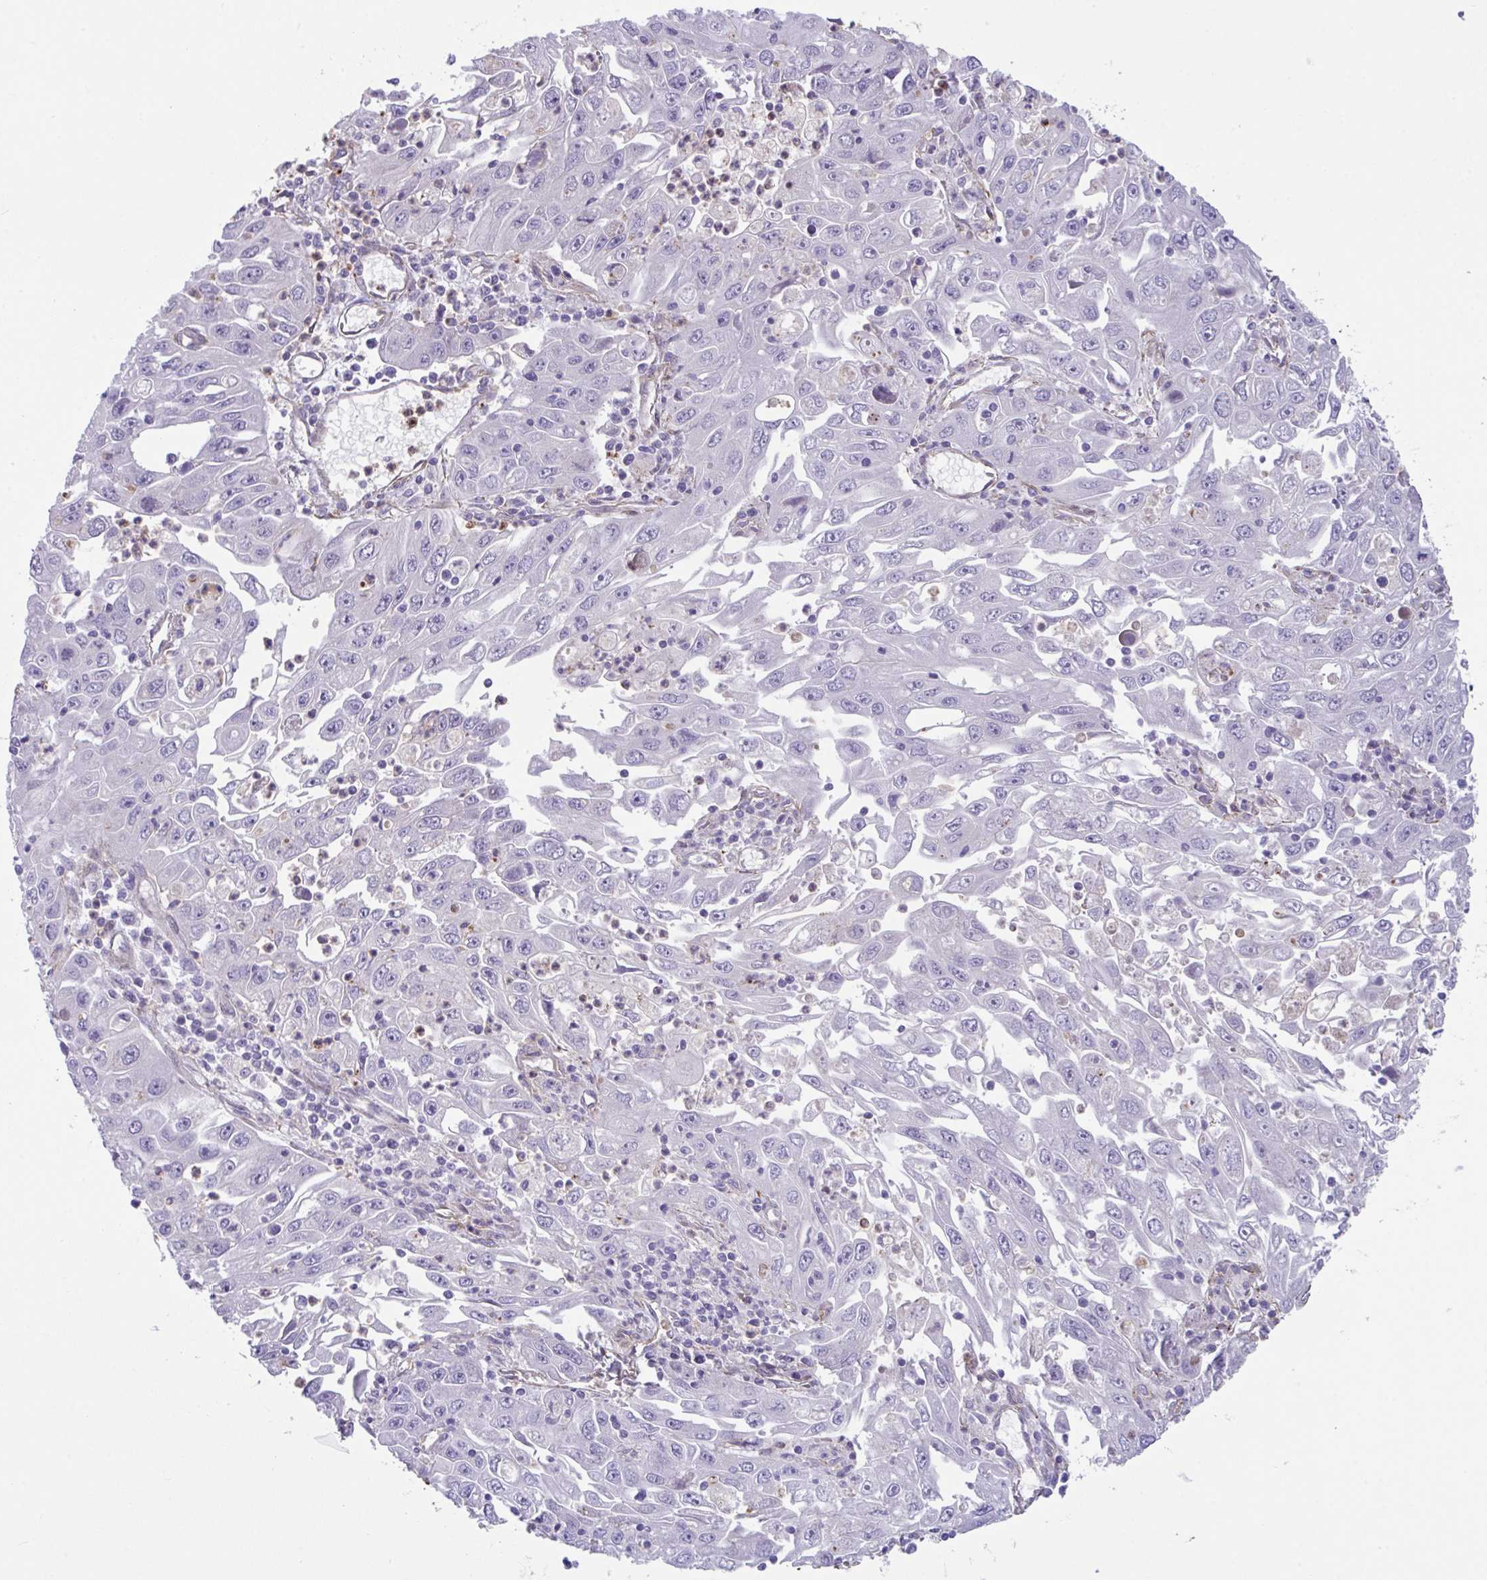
{"staining": {"intensity": "negative", "quantity": "none", "location": "none"}, "tissue": "endometrial cancer", "cell_type": "Tumor cells", "image_type": "cancer", "snomed": [{"axis": "morphology", "description": "Adenocarcinoma, NOS"}, {"axis": "topography", "description": "Uterus"}], "caption": "Immunohistochemical staining of endometrial cancer shows no significant expression in tumor cells.", "gene": "RHOXF1", "patient": {"sex": "female", "age": 62}}